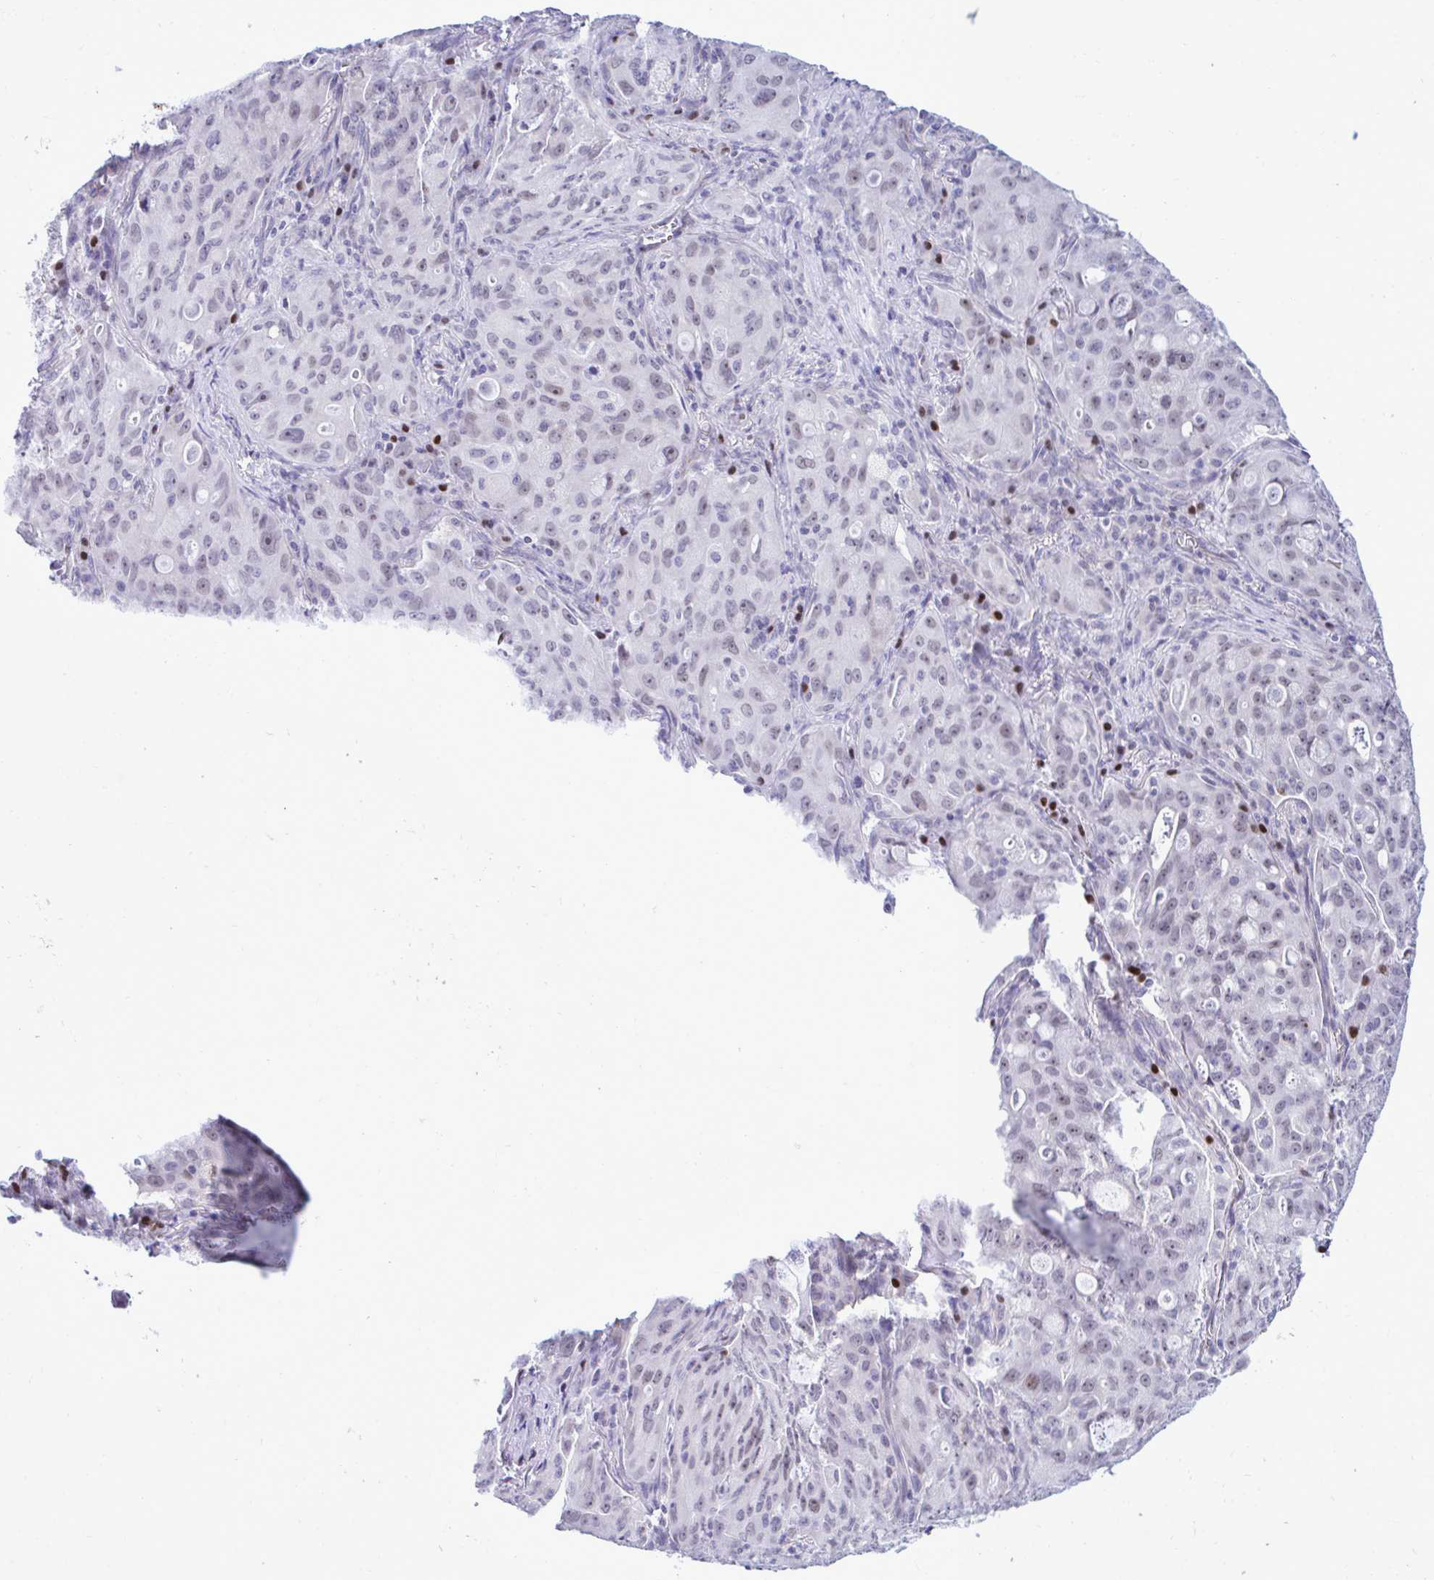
{"staining": {"intensity": "weak", "quantity": "<25%", "location": "nuclear"}, "tissue": "lung cancer", "cell_type": "Tumor cells", "image_type": "cancer", "snomed": [{"axis": "morphology", "description": "Adenocarcinoma, NOS"}, {"axis": "topography", "description": "Lung"}], "caption": "The micrograph displays no staining of tumor cells in adenocarcinoma (lung).", "gene": "SLC25A51", "patient": {"sex": "female", "age": 44}}